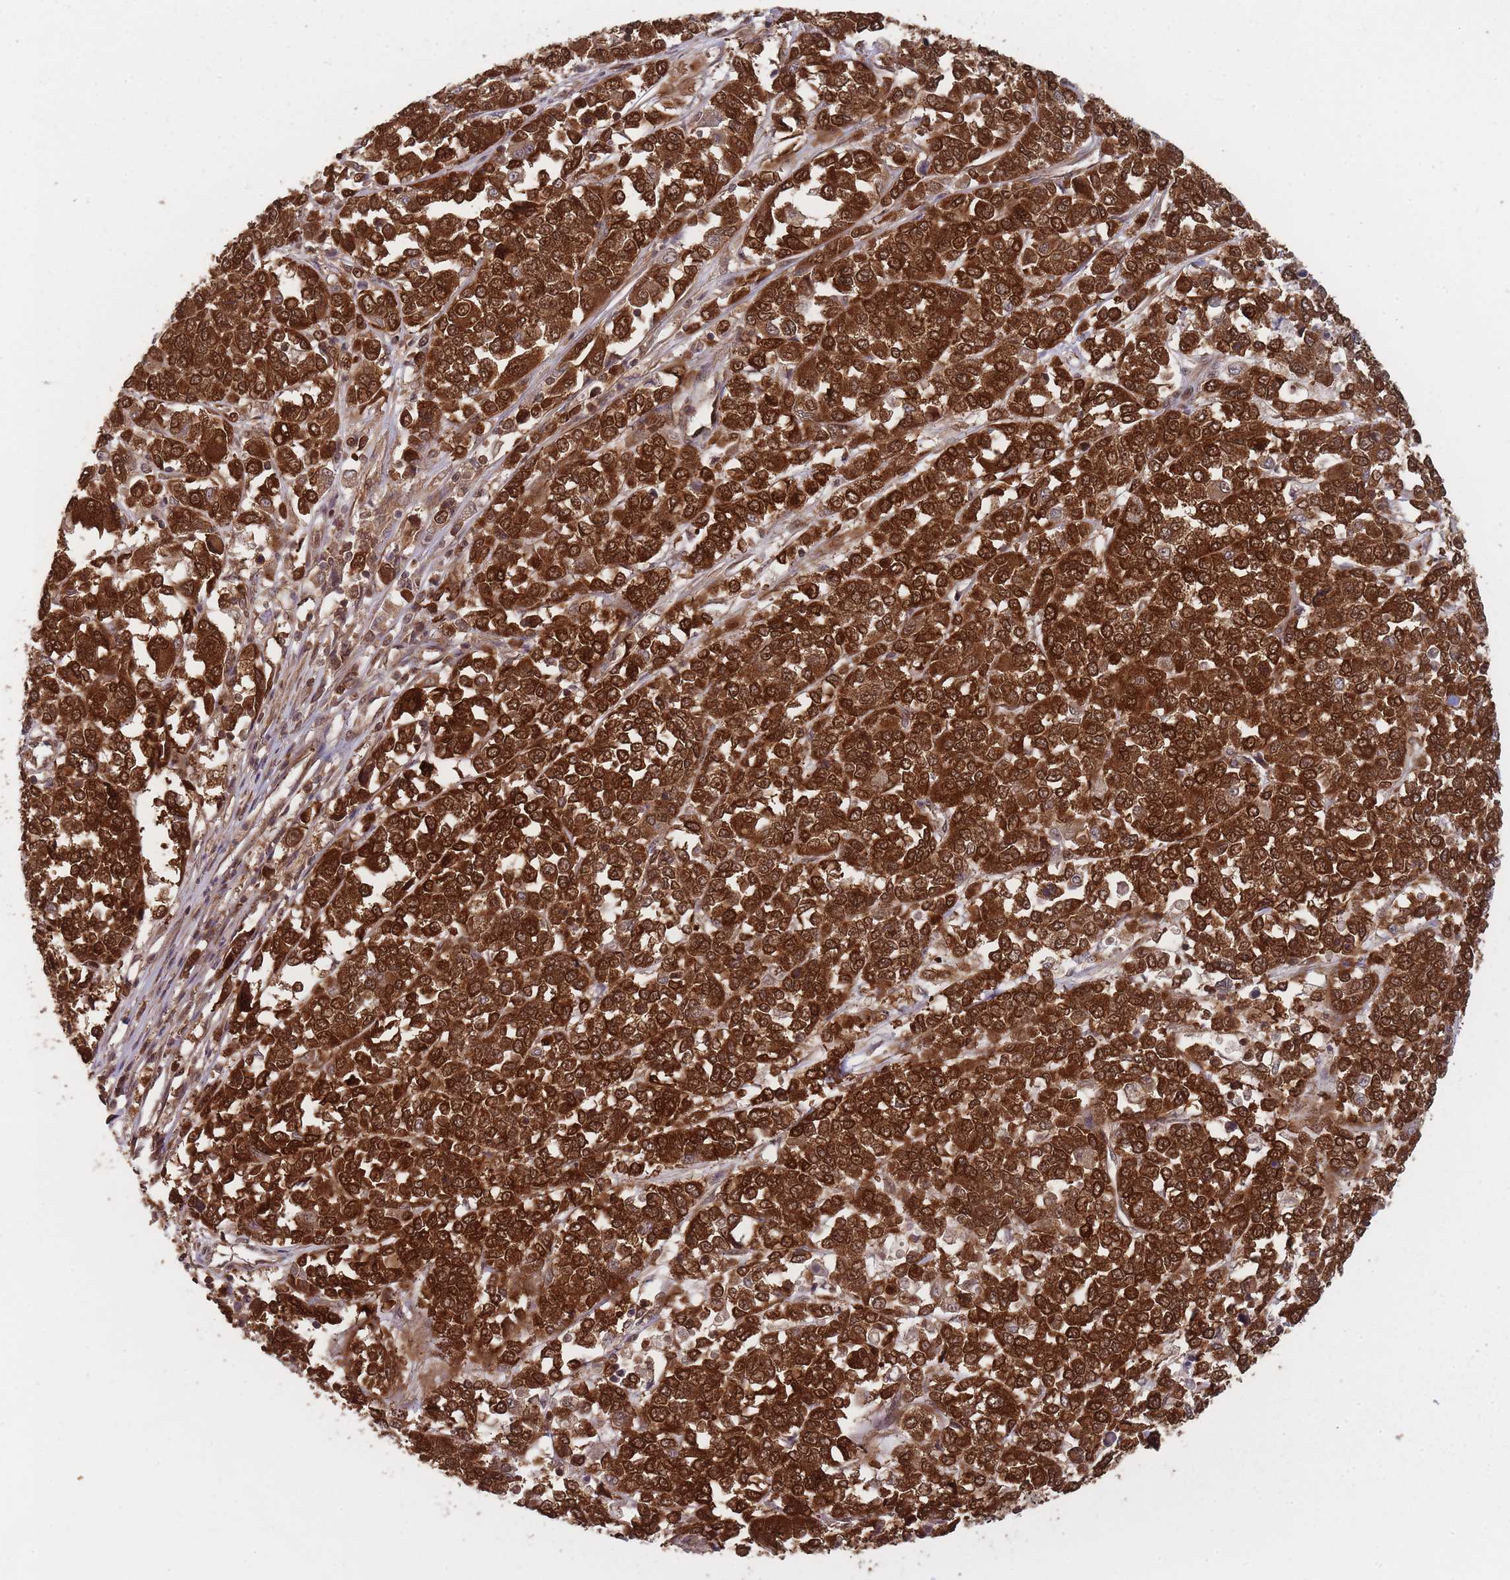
{"staining": {"intensity": "strong", "quantity": ">75%", "location": "cytoplasmic/membranous,nuclear"}, "tissue": "melanoma", "cell_type": "Tumor cells", "image_type": "cancer", "snomed": [{"axis": "morphology", "description": "Malignant melanoma, Metastatic site"}, {"axis": "topography", "description": "Lymph node"}], "caption": "Malignant melanoma (metastatic site) tissue exhibits strong cytoplasmic/membranous and nuclear positivity in approximately >75% of tumor cells (brown staining indicates protein expression, while blue staining denotes nuclei).", "gene": "PPP6R3", "patient": {"sex": "male", "age": 44}}